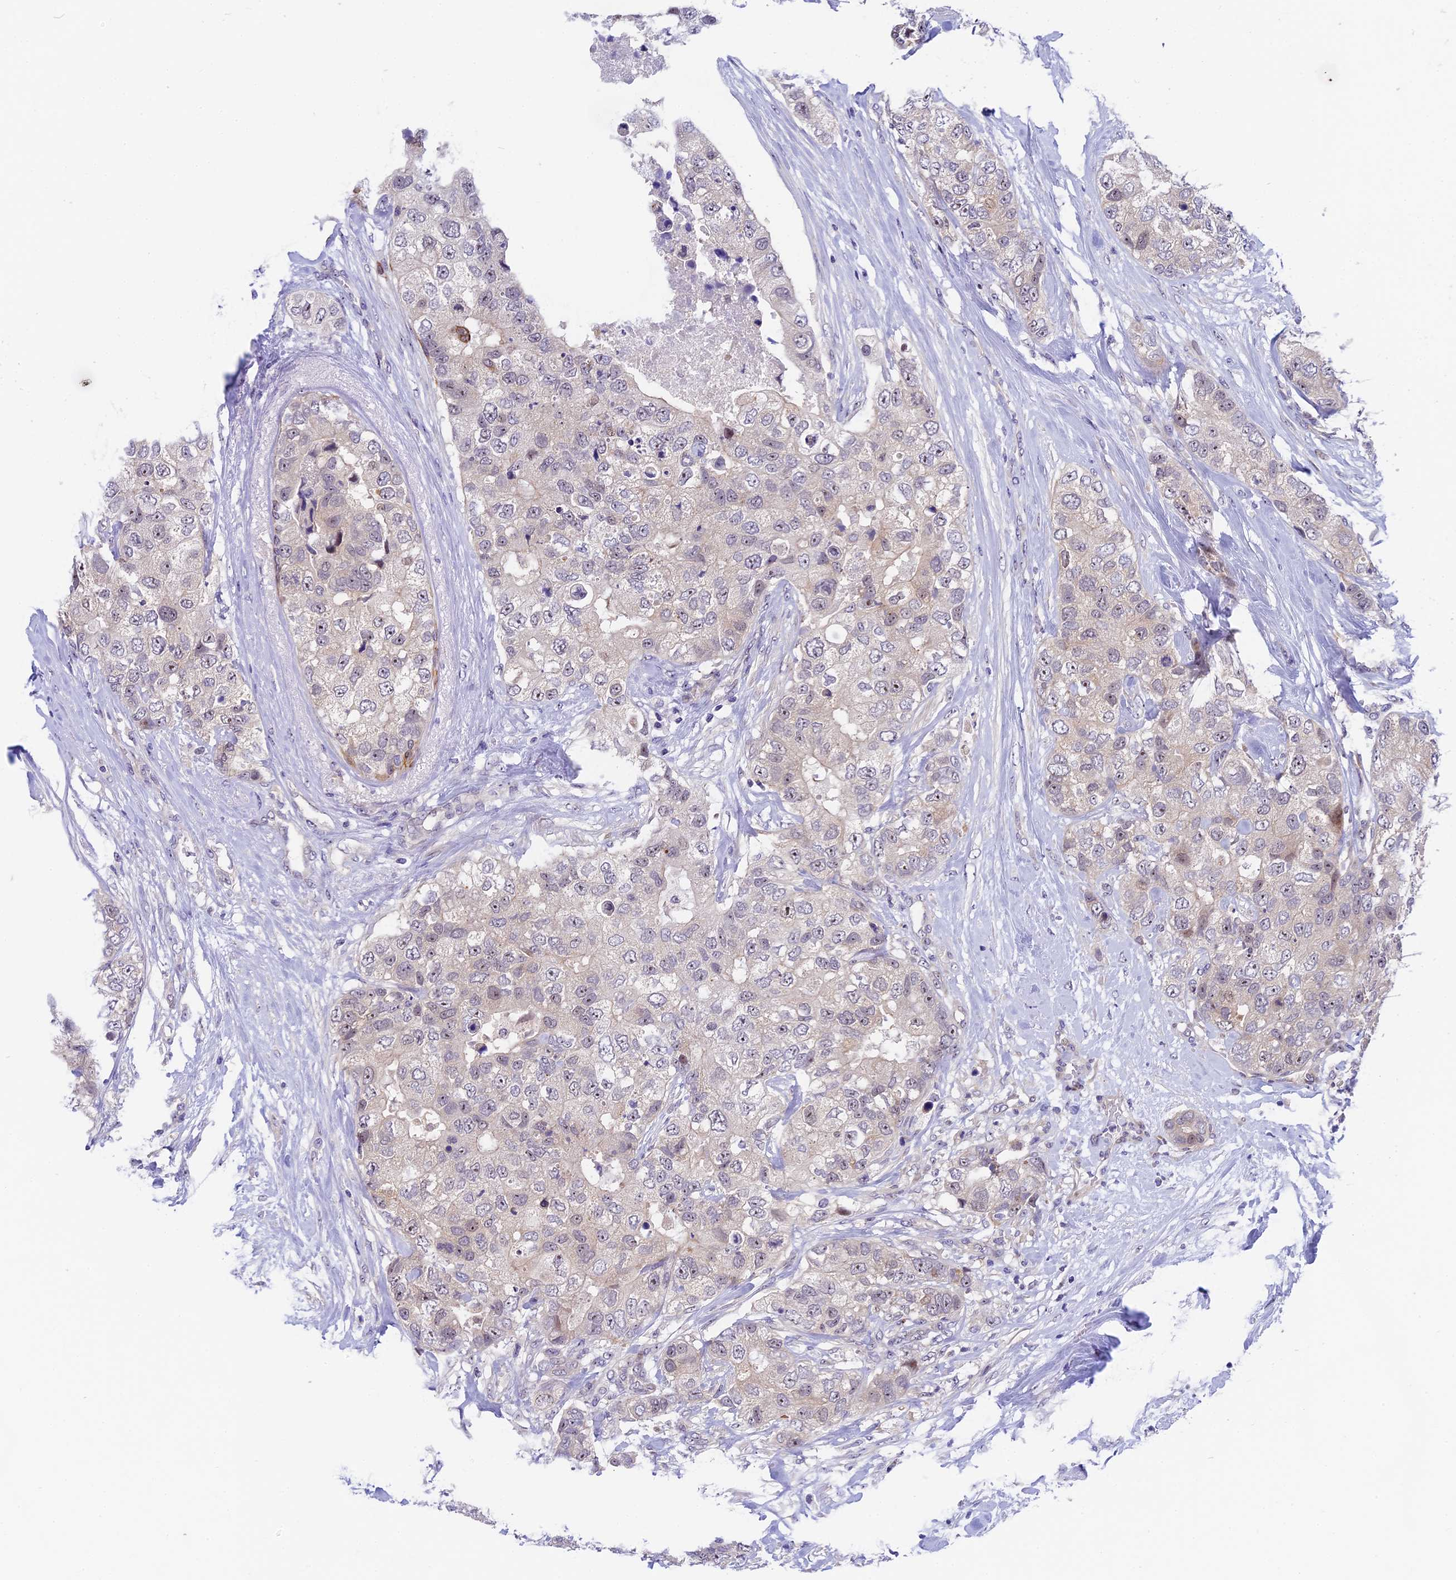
{"staining": {"intensity": "negative", "quantity": "none", "location": "none"}, "tissue": "breast cancer", "cell_type": "Tumor cells", "image_type": "cancer", "snomed": [{"axis": "morphology", "description": "Duct carcinoma"}, {"axis": "topography", "description": "Breast"}], "caption": "DAB immunohistochemical staining of human breast intraductal carcinoma demonstrates no significant positivity in tumor cells. The staining is performed using DAB (3,3'-diaminobenzidine) brown chromogen with nuclei counter-stained in using hematoxylin.", "gene": "MIDN", "patient": {"sex": "female", "age": 62}}